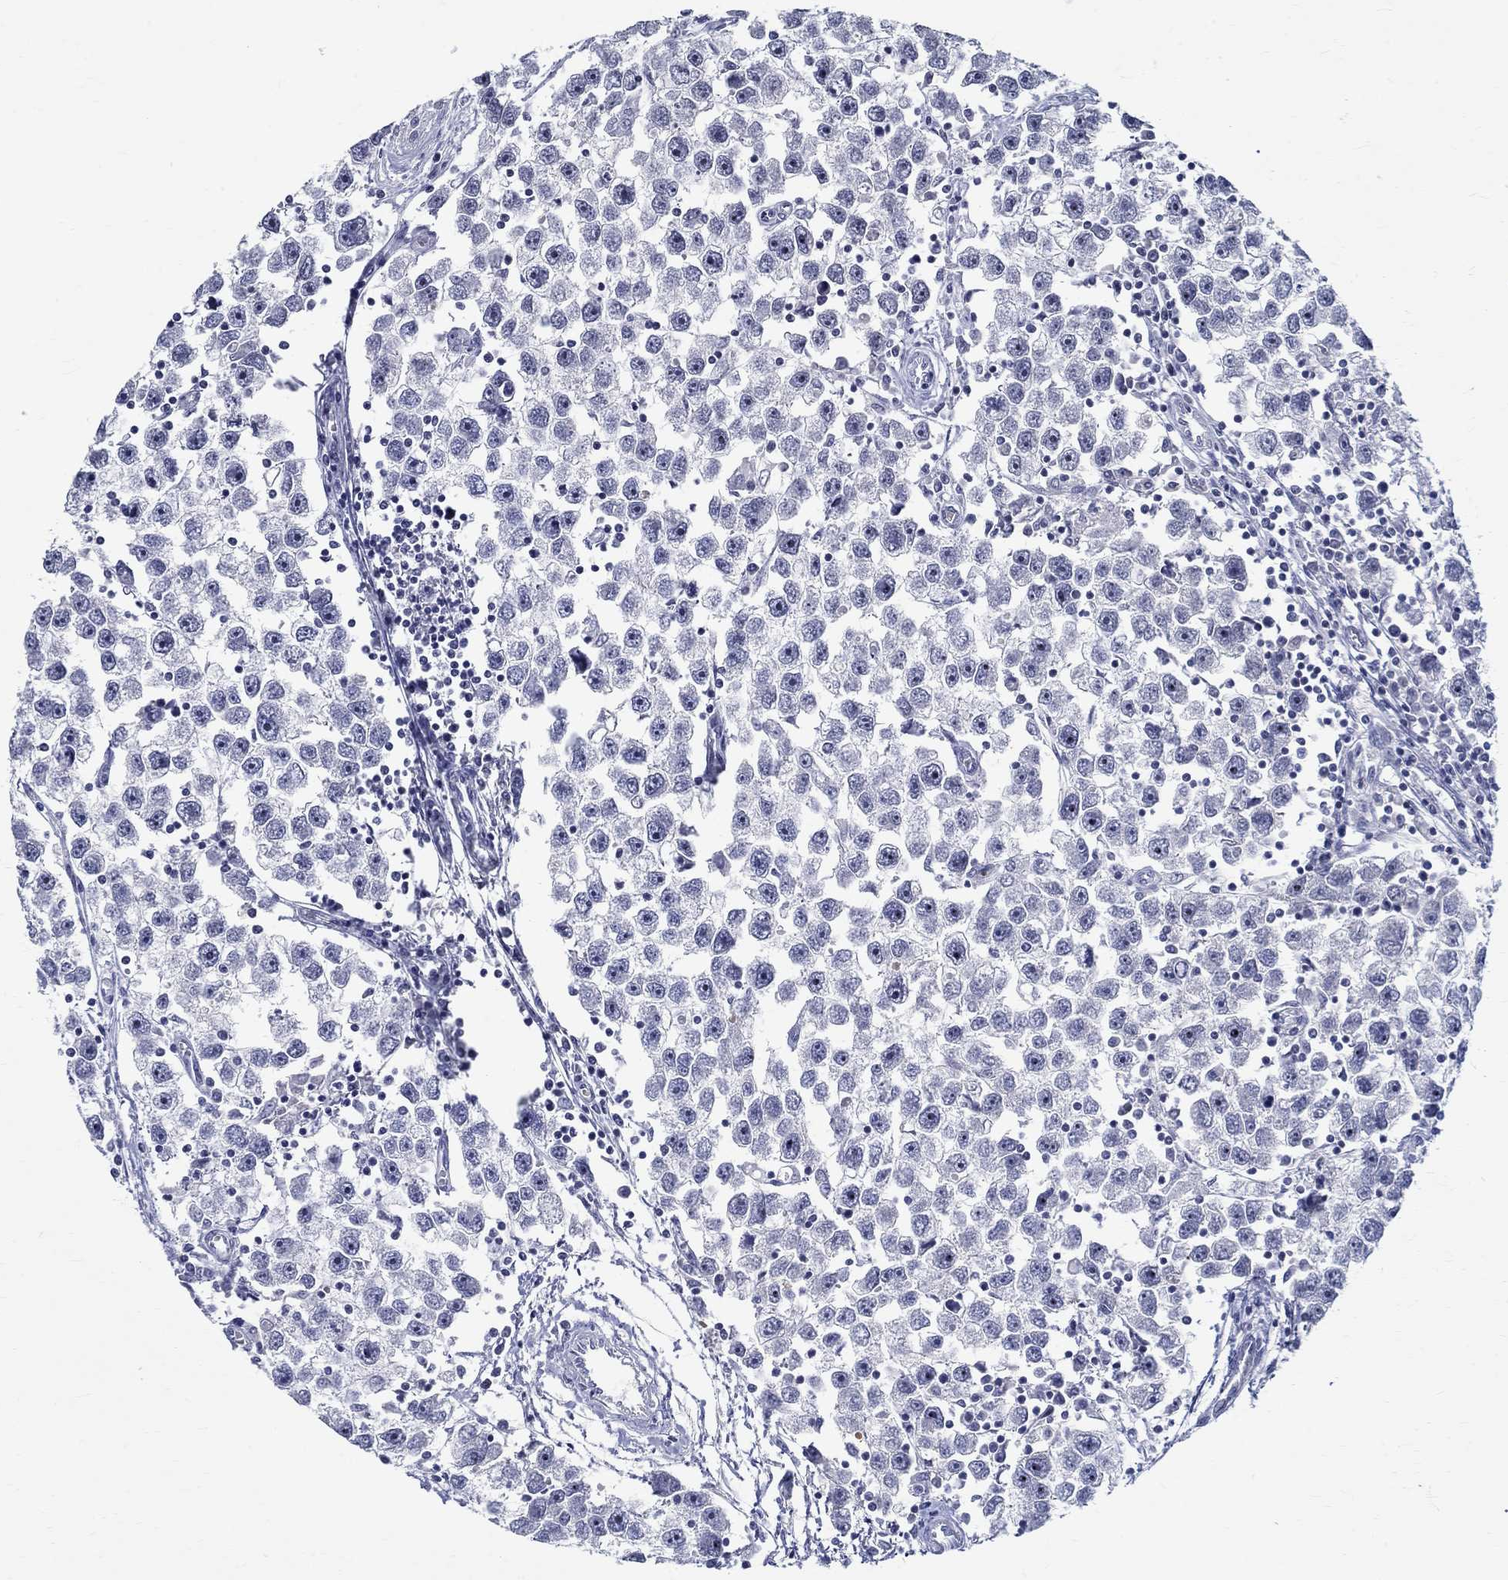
{"staining": {"intensity": "negative", "quantity": "none", "location": "none"}, "tissue": "testis cancer", "cell_type": "Tumor cells", "image_type": "cancer", "snomed": [{"axis": "morphology", "description": "Seminoma, NOS"}, {"axis": "topography", "description": "Testis"}], "caption": "This is an immunohistochemistry (IHC) photomicrograph of human testis cancer. There is no staining in tumor cells.", "gene": "CETN1", "patient": {"sex": "male", "age": 30}}